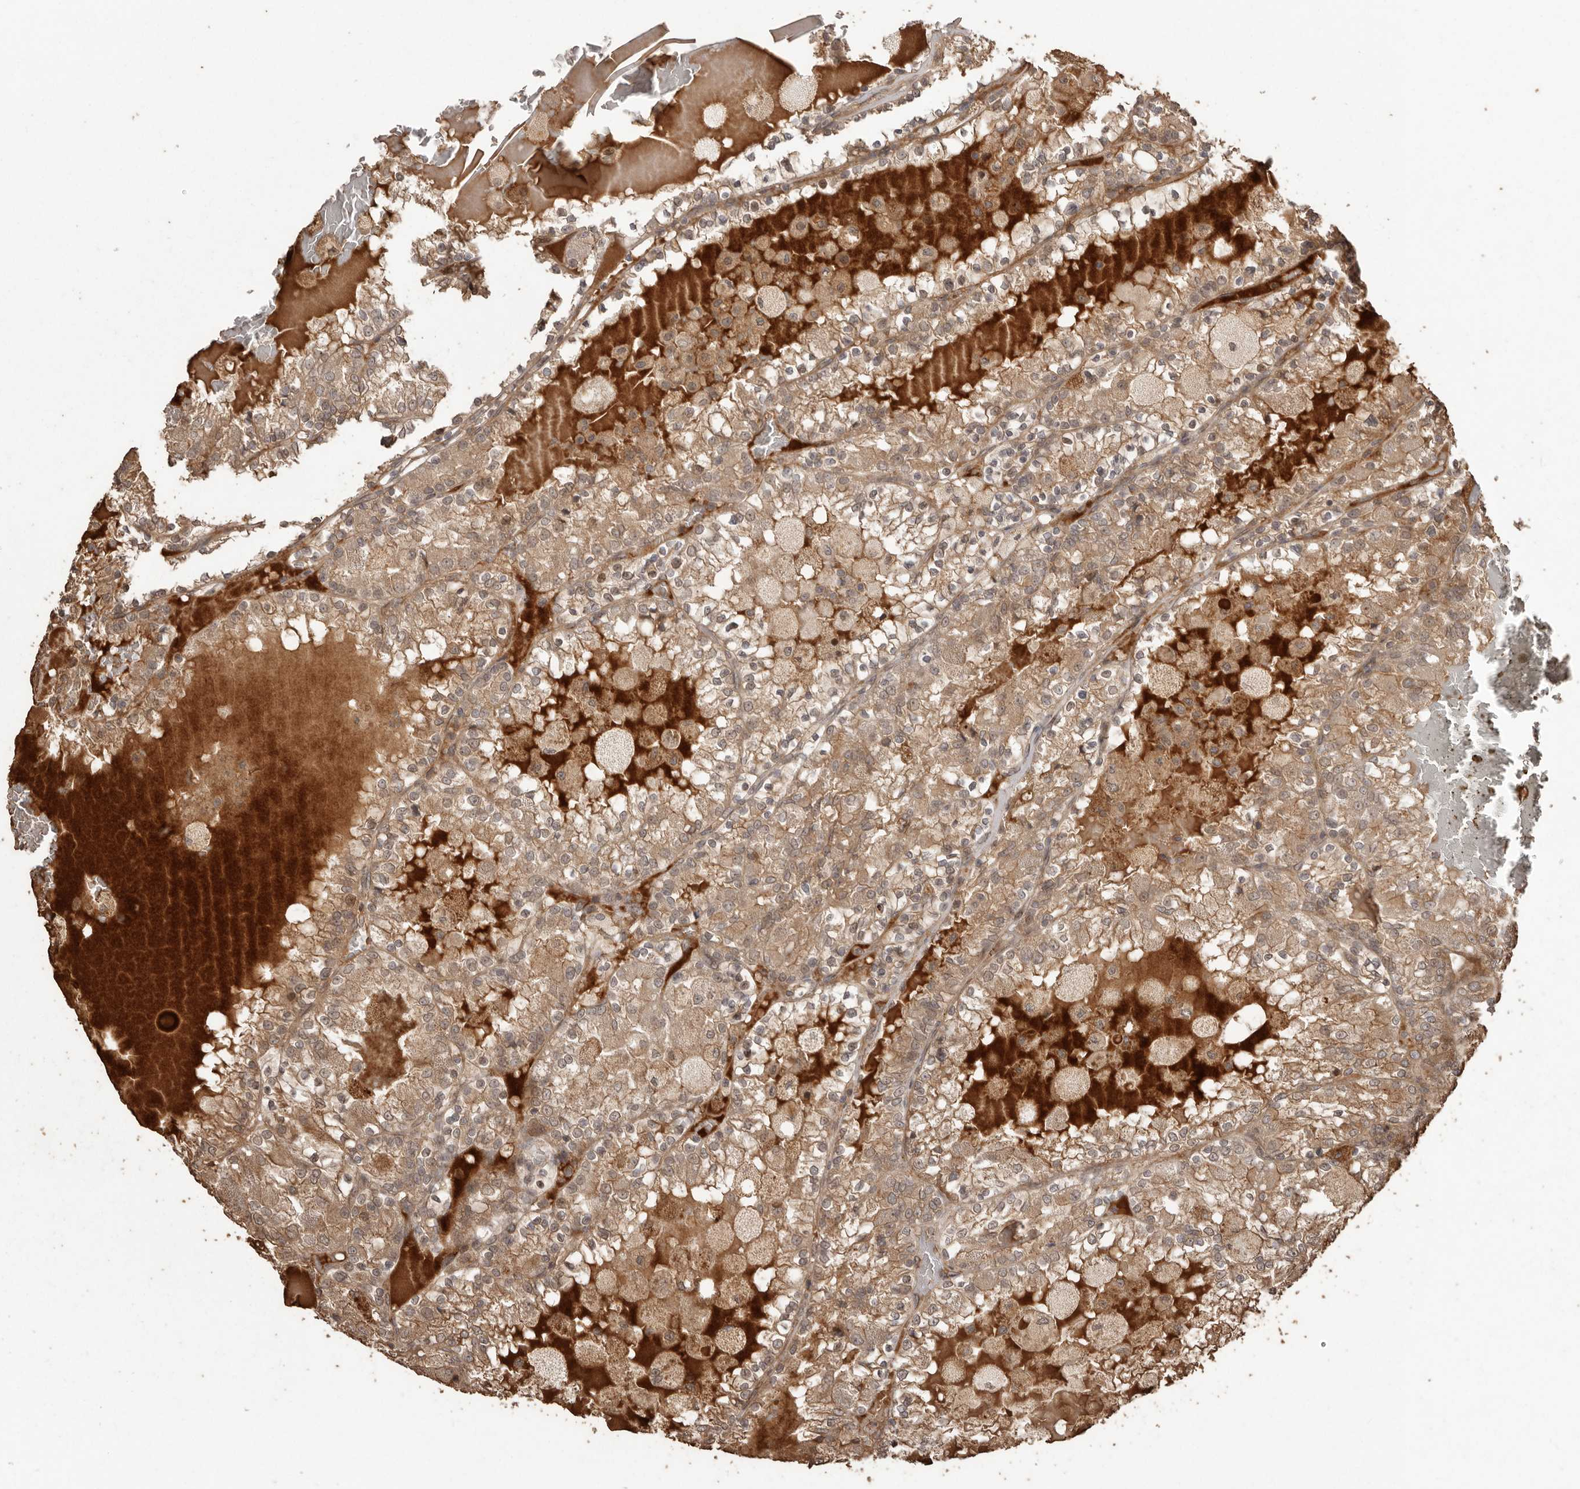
{"staining": {"intensity": "weak", "quantity": "25%-75%", "location": "cytoplasmic/membranous"}, "tissue": "renal cancer", "cell_type": "Tumor cells", "image_type": "cancer", "snomed": [{"axis": "morphology", "description": "Adenocarcinoma, NOS"}, {"axis": "topography", "description": "Kidney"}], "caption": "Human renal cancer stained with a brown dye reveals weak cytoplasmic/membranous positive positivity in about 25%-75% of tumor cells.", "gene": "NUP43", "patient": {"sex": "female", "age": 56}}